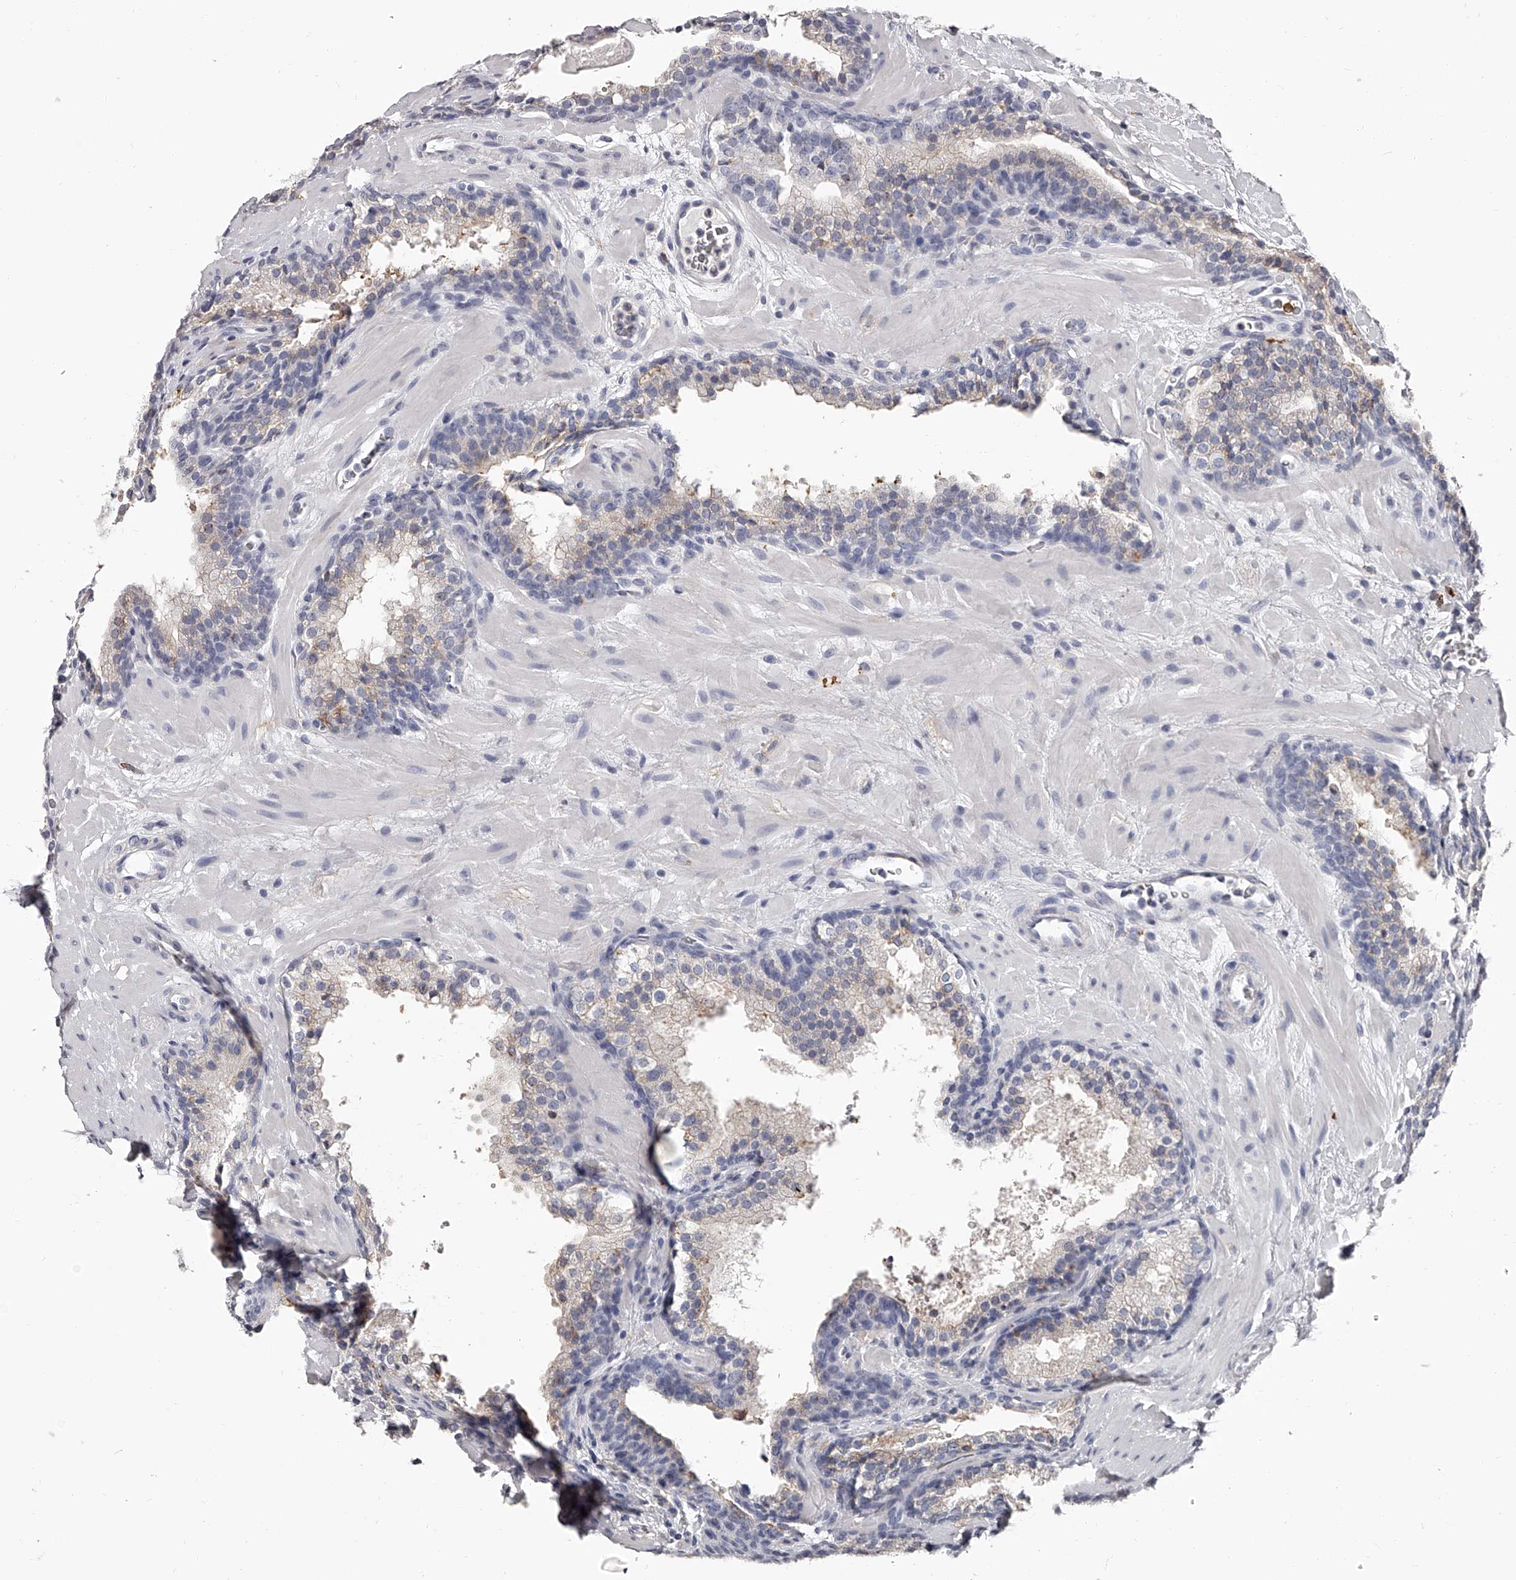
{"staining": {"intensity": "weak", "quantity": "<25%", "location": "cytoplasmic/membranous"}, "tissue": "prostate cancer", "cell_type": "Tumor cells", "image_type": "cancer", "snomed": [{"axis": "morphology", "description": "Adenocarcinoma, High grade"}, {"axis": "topography", "description": "Prostate"}], "caption": "Prostate cancer was stained to show a protein in brown. There is no significant positivity in tumor cells.", "gene": "PACSIN1", "patient": {"sex": "male", "age": 56}}